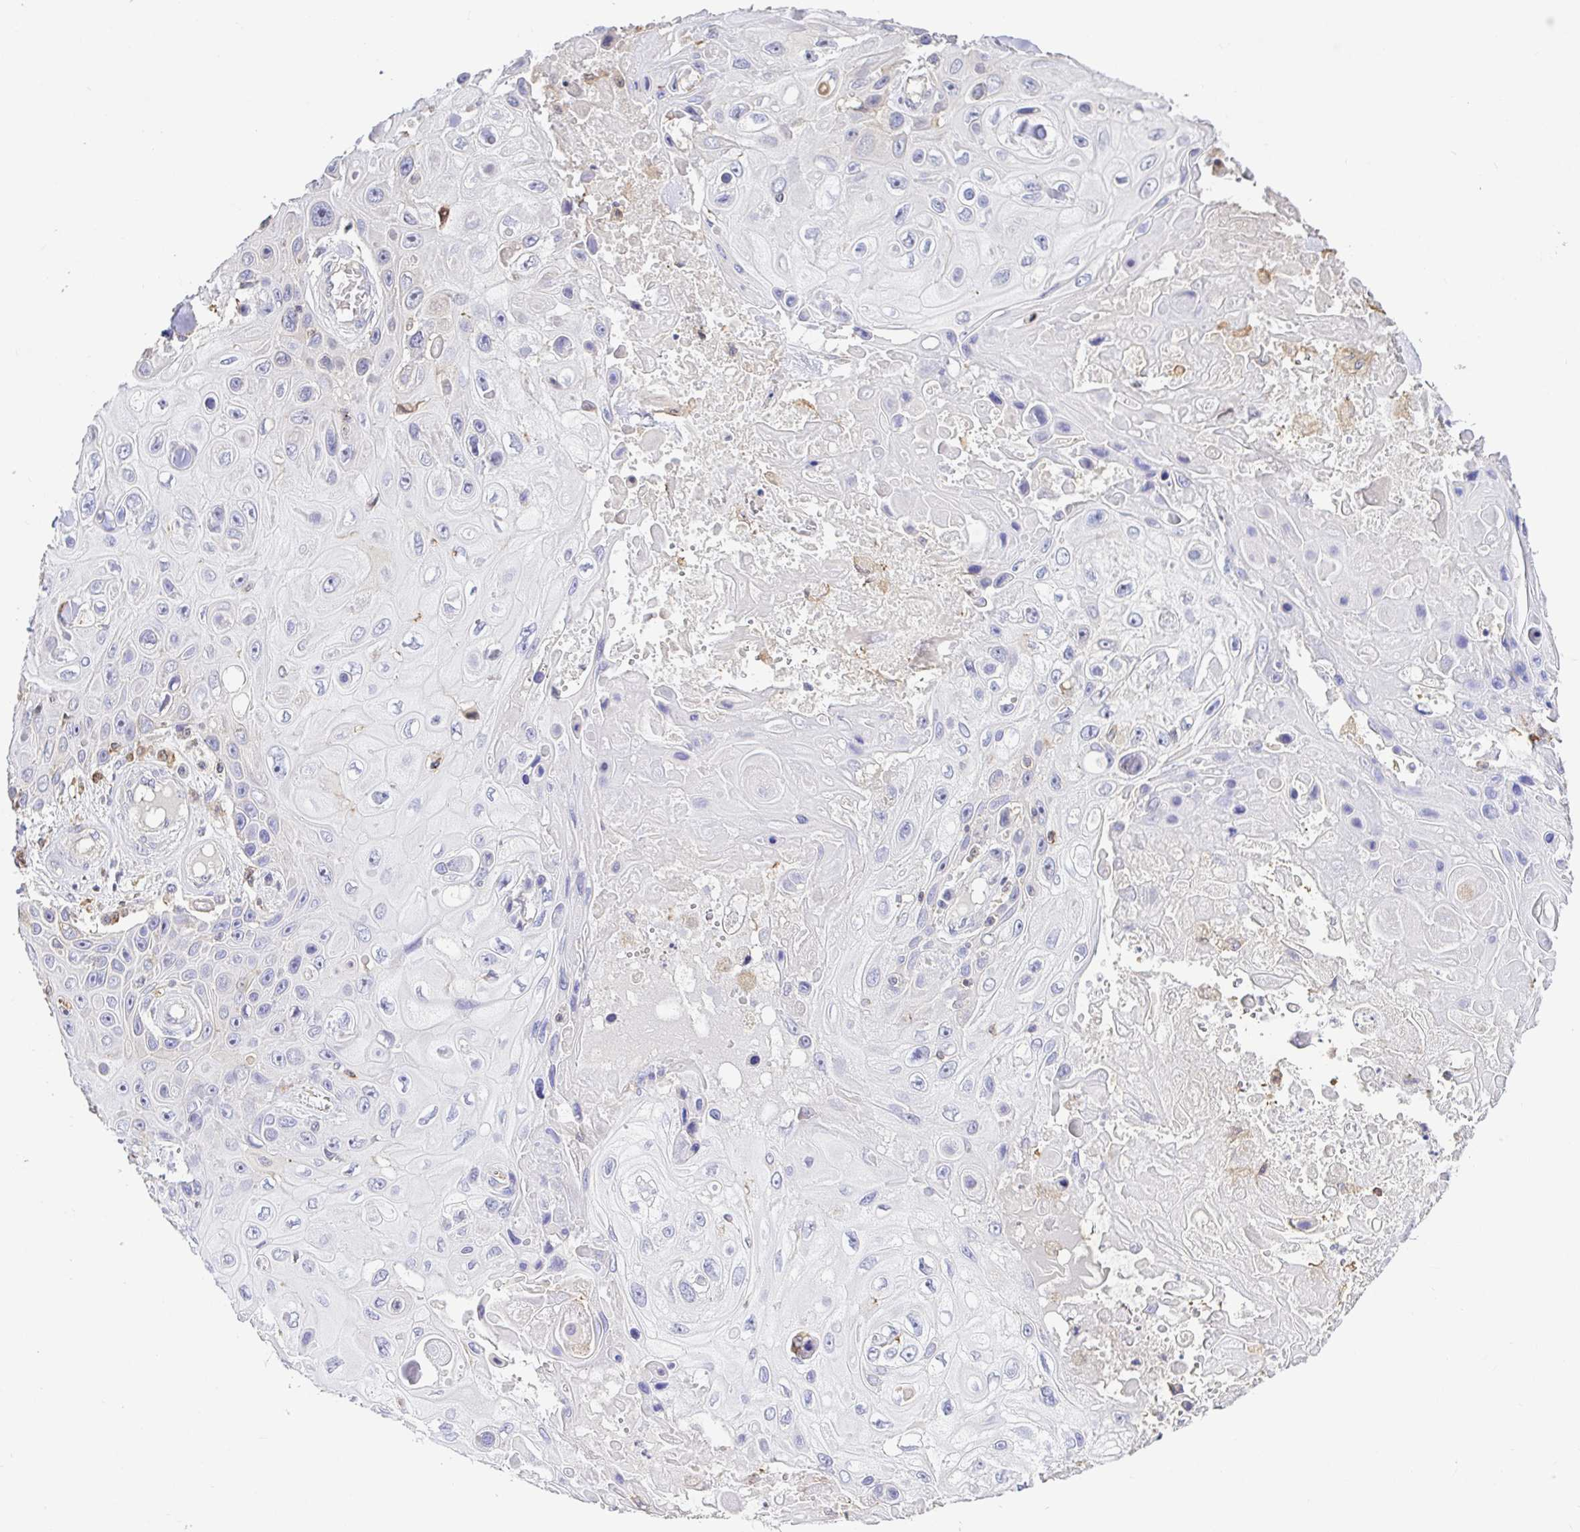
{"staining": {"intensity": "negative", "quantity": "none", "location": "none"}, "tissue": "skin cancer", "cell_type": "Tumor cells", "image_type": "cancer", "snomed": [{"axis": "morphology", "description": "Squamous cell carcinoma, NOS"}, {"axis": "topography", "description": "Skin"}], "caption": "Protein analysis of skin cancer exhibits no significant staining in tumor cells.", "gene": "SKAP1", "patient": {"sex": "male", "age": 82}}